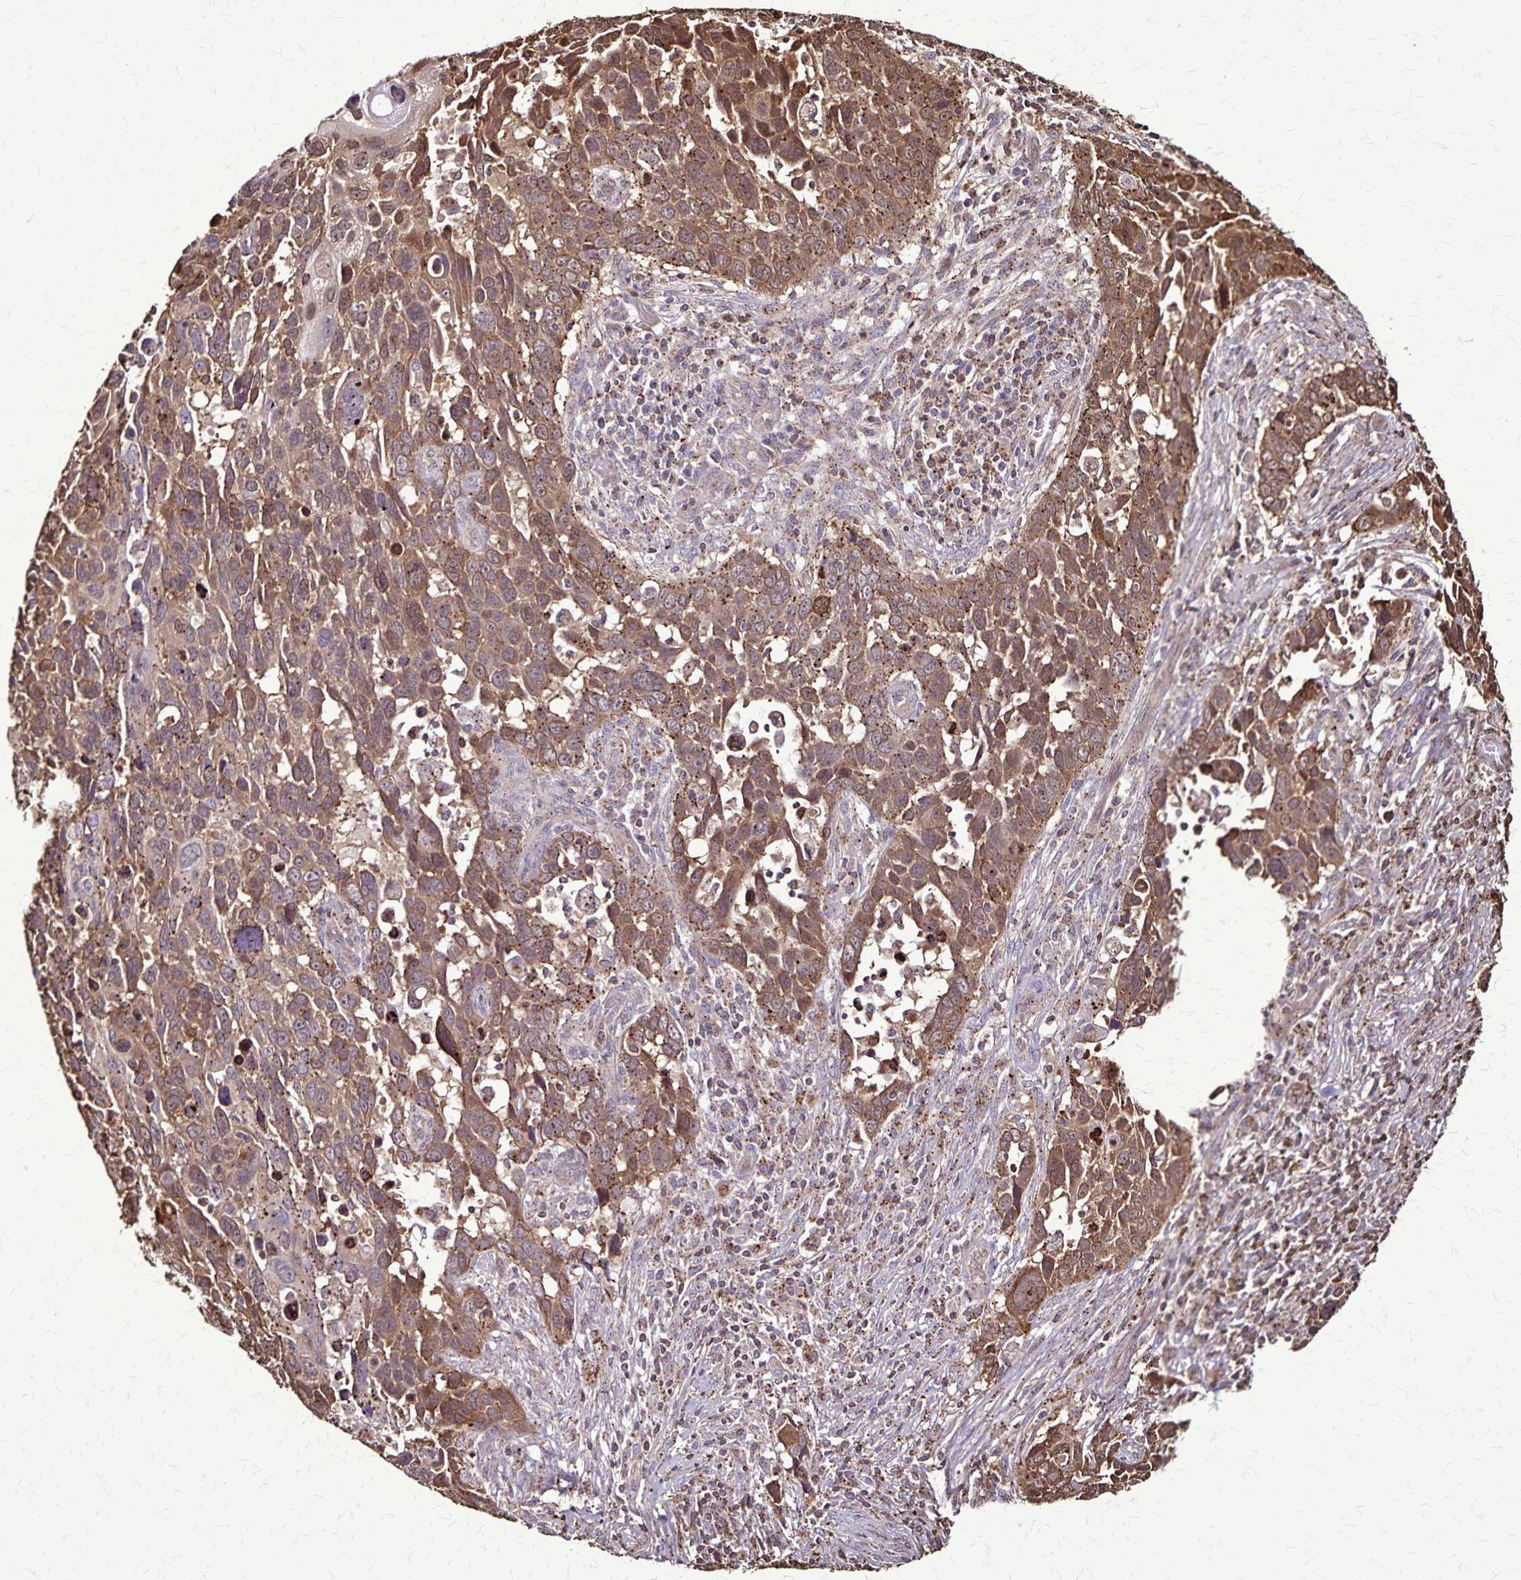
{"staining": {"intensity": "moderate", "quantity": ">75%", "location": "cytoplasmic/membranous"}, "tissue": "lung cancer", "cell_type": "Tumor cells", "image_type": "cancer", "snomed": [{"axis": "morphology", "description": "Squamous cell carcinoma, NOS"}, {"axis": "topography", "description": "Lung"}], "caption": "Lung cancer stained for a protein (brown) demonstrates moderate cytoplasmic/membranous positive positivity in approximately >75% of tumor cells.", "gene": "CHMP1B", "patient": {"sex": "male", "age": 68}}